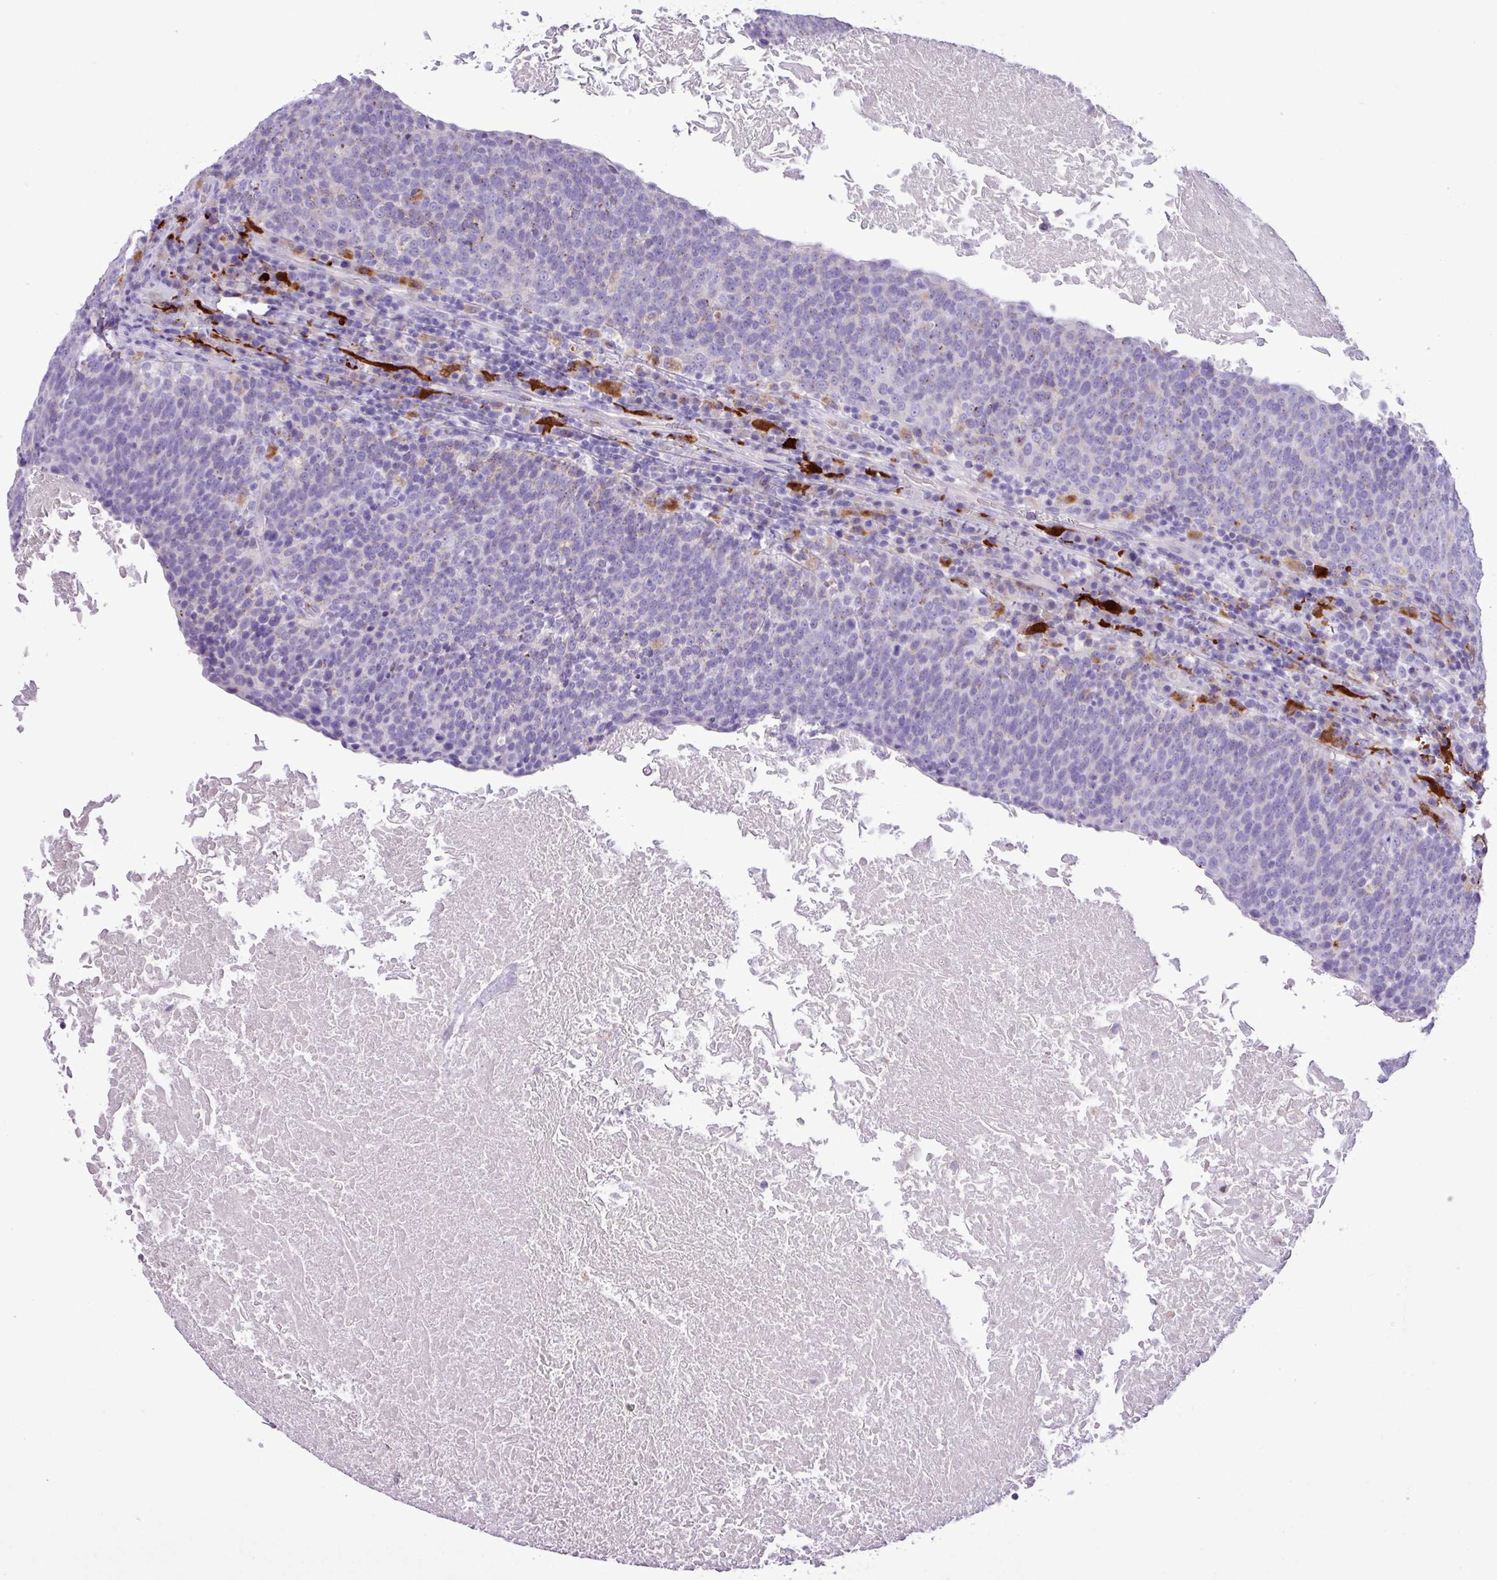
{"staining": {"intensity": "negative", "quantity": "none", "location": "none"}, "tissue": "head and neck cancer", "cell_type": "Tumor cells", "image_type": "cancer", "snomed": [{"axis": "morphology", "description": "Squamous cell carcinoma, NOS"}, {"axis": "morphology", "description": "Squamous cell carcinoma, metastatic, NOS"}, {"axis": "topography", "description": "Lymph node"}, {"axis": "topography", "description": "Head-Neck"}], "caption": "This is an immunohistochemistry (IHC) photomicrograph of metastatic squamous cell carcinoma (head and neck). There is no expression in tumor cells.", "gene": "TMEM200C", "patient": {"sex": "male", "age": 62}}